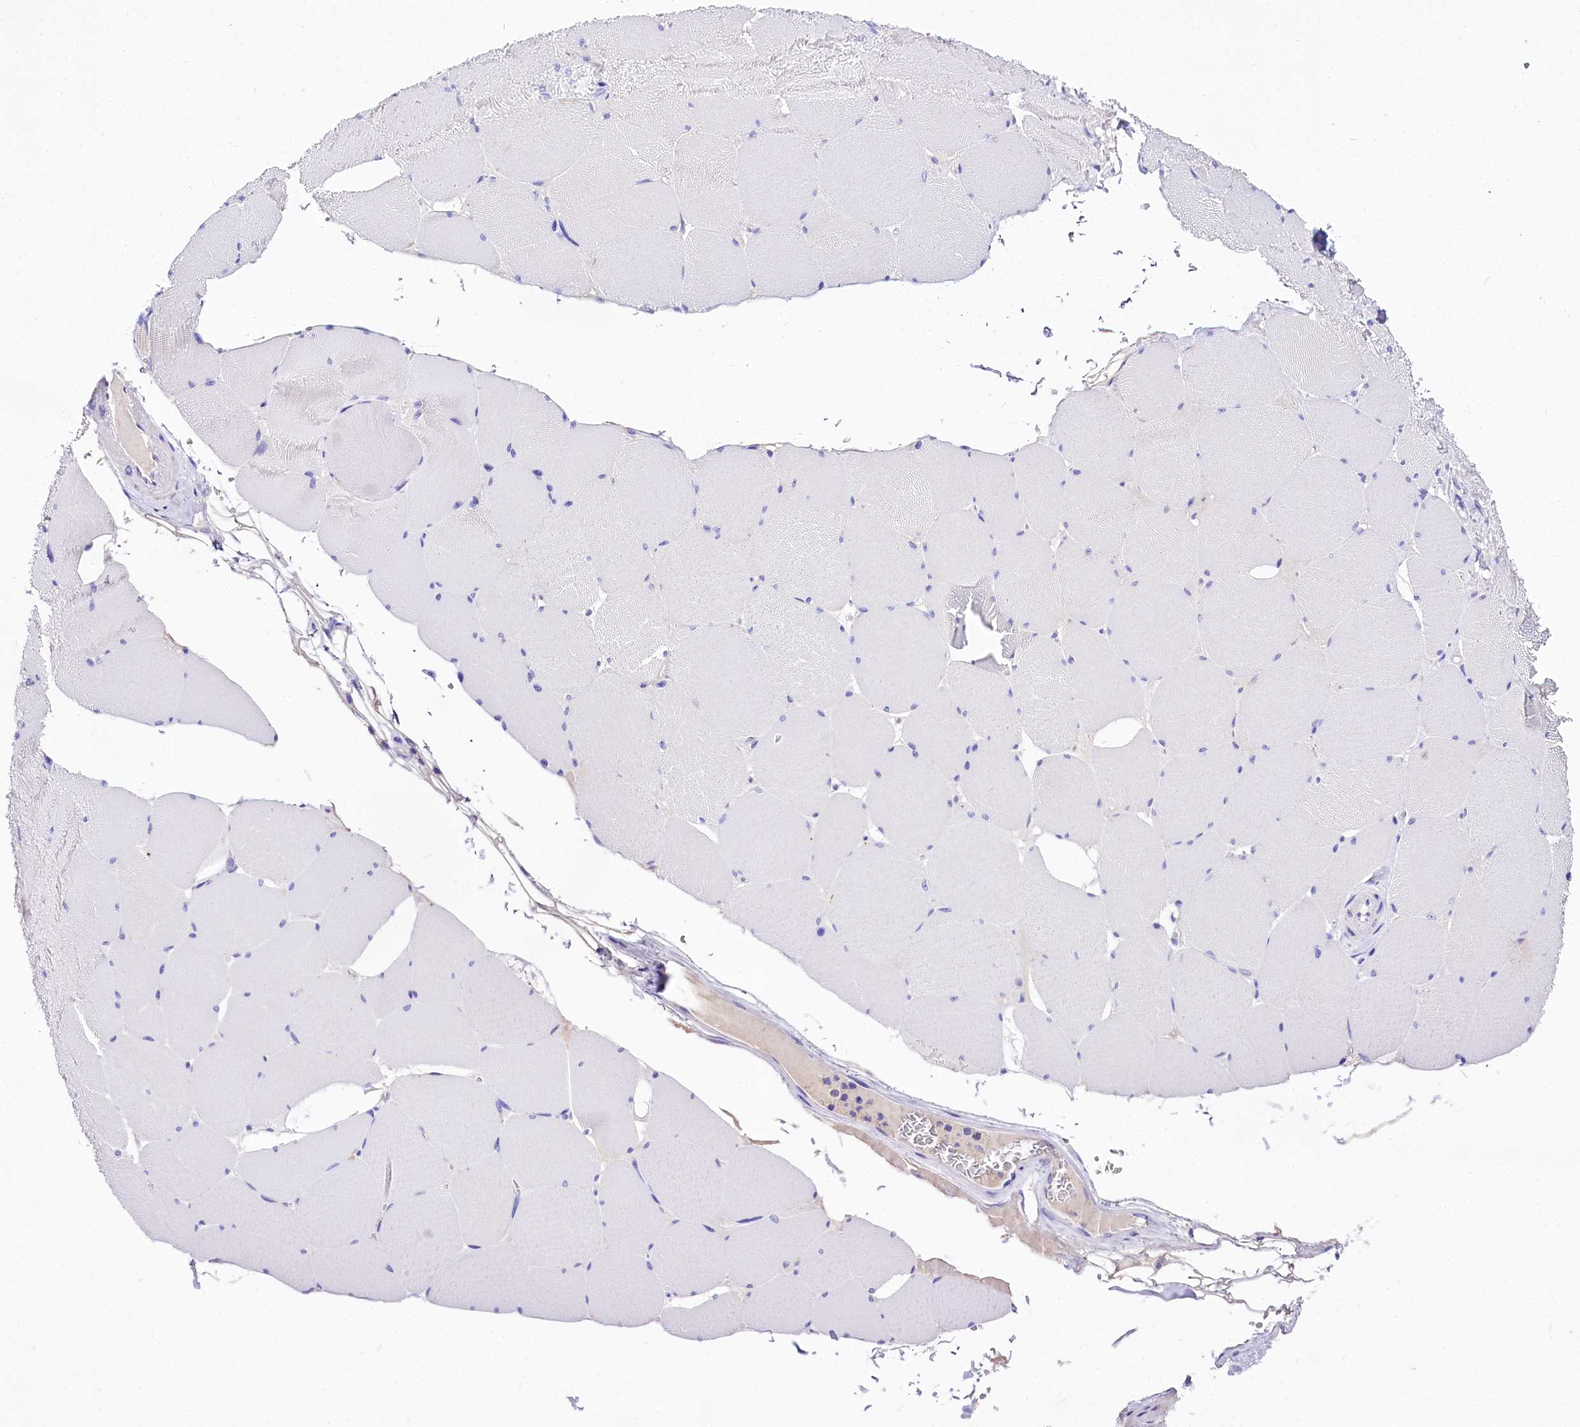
{"staining": {"intensity": "negative", "quantity": "none", "location": "none"}, "tissue": "skeletal muscle", "cell_type": "Myocytes", "image_type": "normal", "snomed": [{"axis": "morphology", "description": "Normal tissue, NOS"}, {"axis": "topography", "description": "Skeletal muscle"}, {"axis": "topography", "description": "Head-Neck"}], "caption": "Immunohistochemistry of unremarkable skeletal muscle shows no positivity in myocytes.", "gene": "A2ML1", "patient": {"sex": "male", "age": 66}}